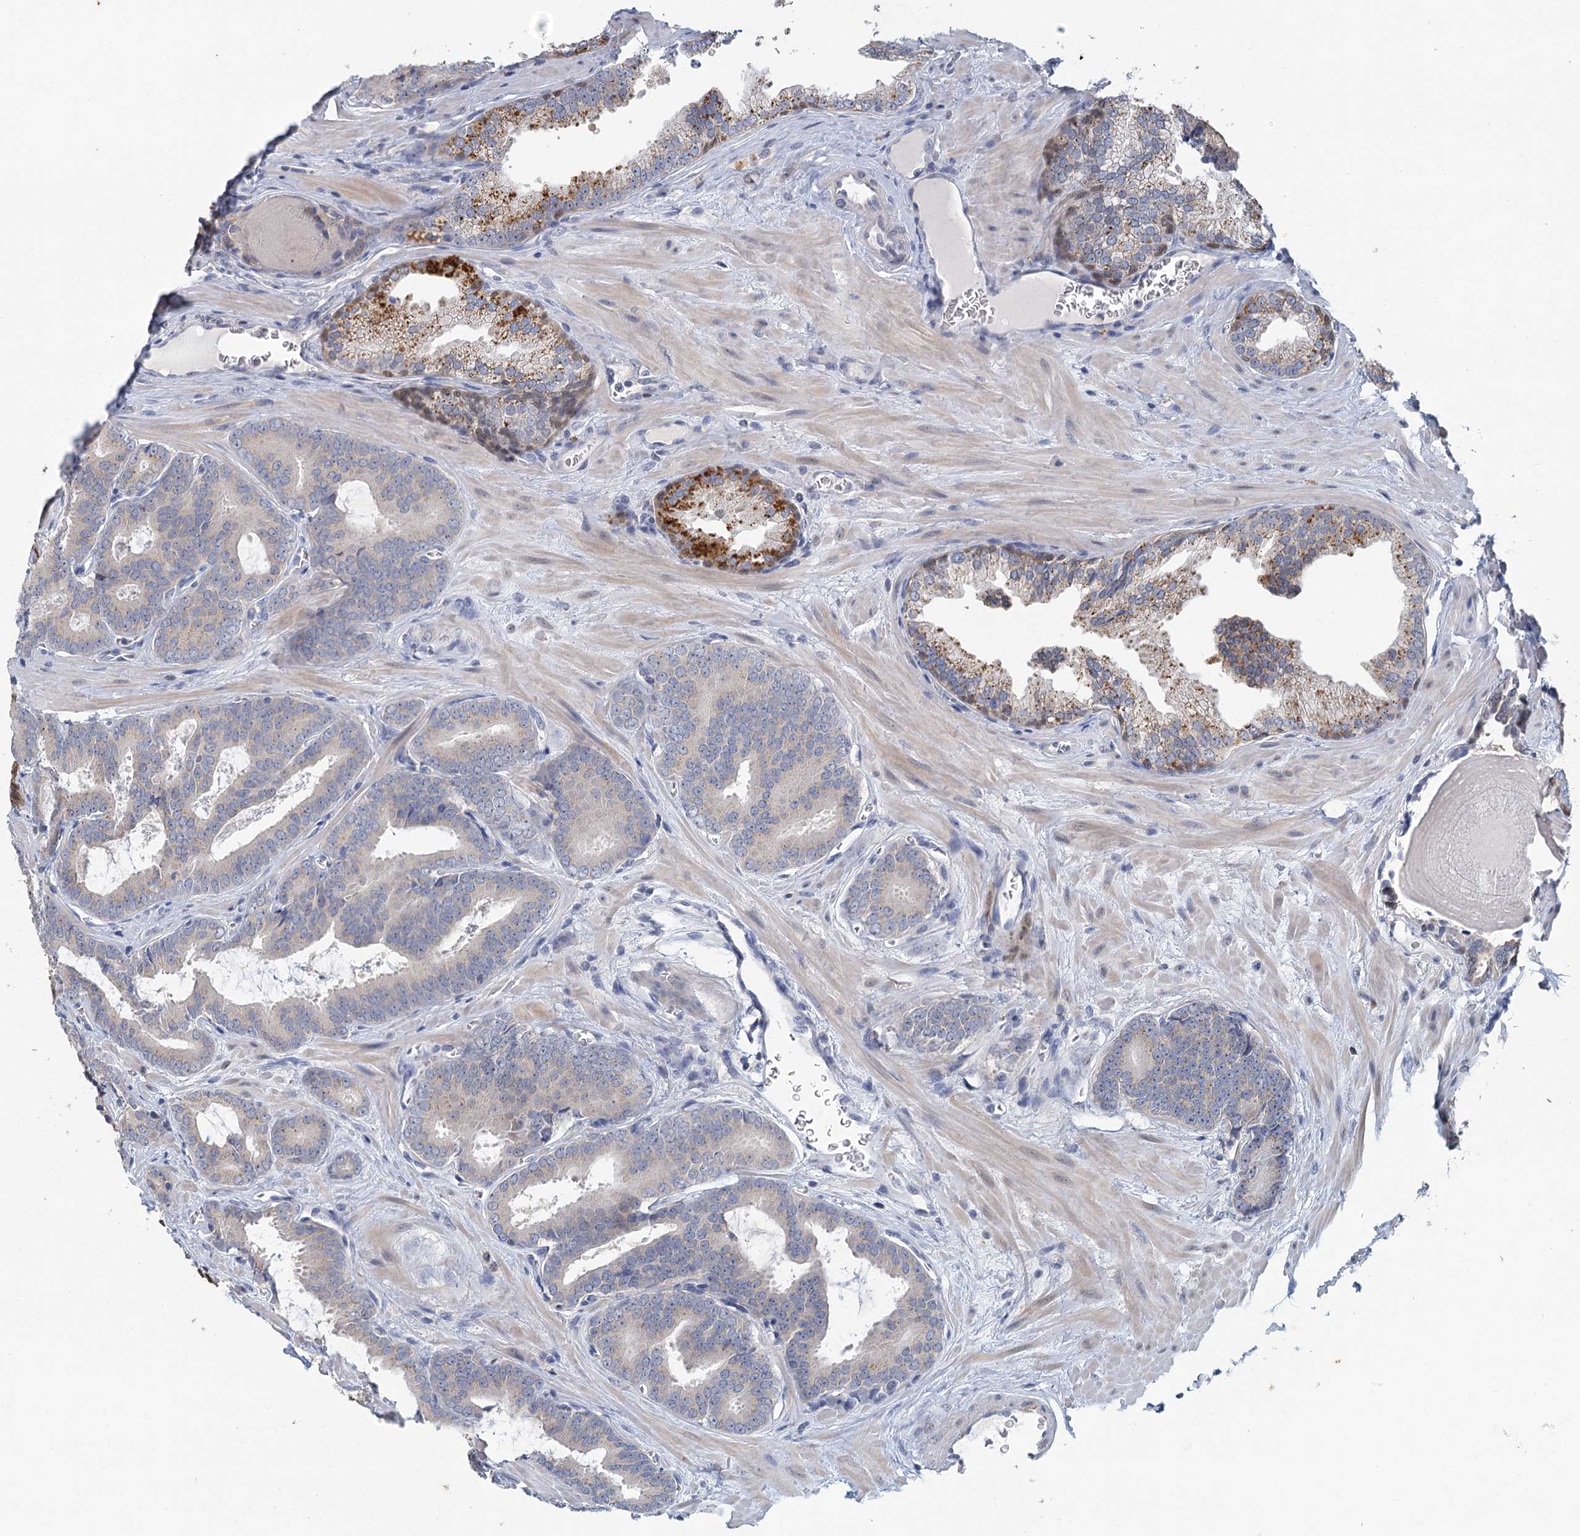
{"staining": {"intensity": "negative", "quantity": "none", "location": "none"}, "tissue": "prostate cancer", "cell_type": "Tumor cells", "image_type": "cancer", "snomed": [{"axis": "morphology", "description": "Adenocarcinoma, High grade"}, {"axis": "topography", "description": "Prostate"}], "caption": "DAB immunohistochemical staining of adenocarcinoma (high-grade) (prostate) displays no significant staining in tumor cells.", "gene": "MYO7B", "patient": {"sex": "male", "age": 66}}